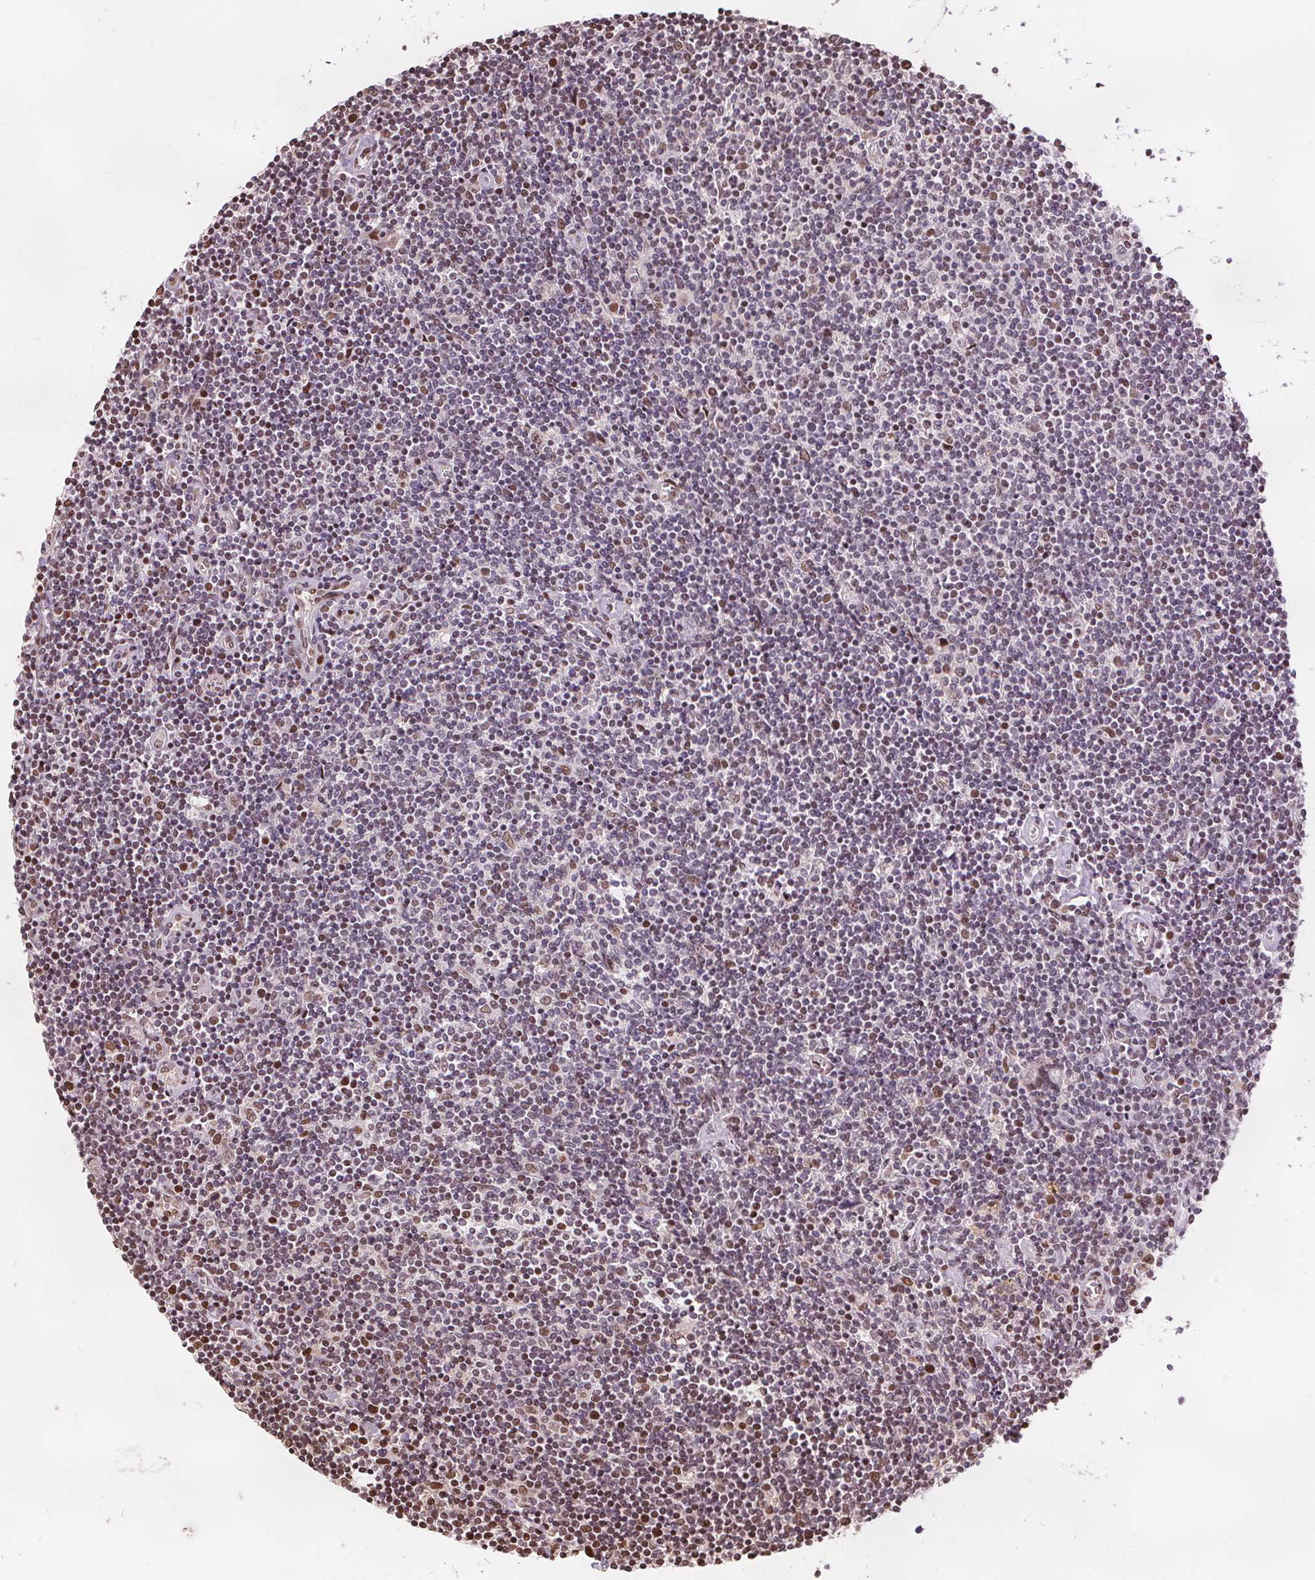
{"staining": {"intensity": "moderate", "quantity": ">75%", "location": "nuclear"}, "tissue": "lymphoma", "cell_type": "Tumor cells", "image_type": "cancer", "snomed": [{"axis": "morphology", "description": "Hodgkin's disease, NOS"}, {"axis": "topography", "description": "Lymph node"}], "caption": "This is a photomicrograph of IHC staining of Hodgkin's disease, which shows moderate positivity in the nuclear of tumor cells.", "gene": "ISLR2", "patient": {"sex": "male", "age": 40}}